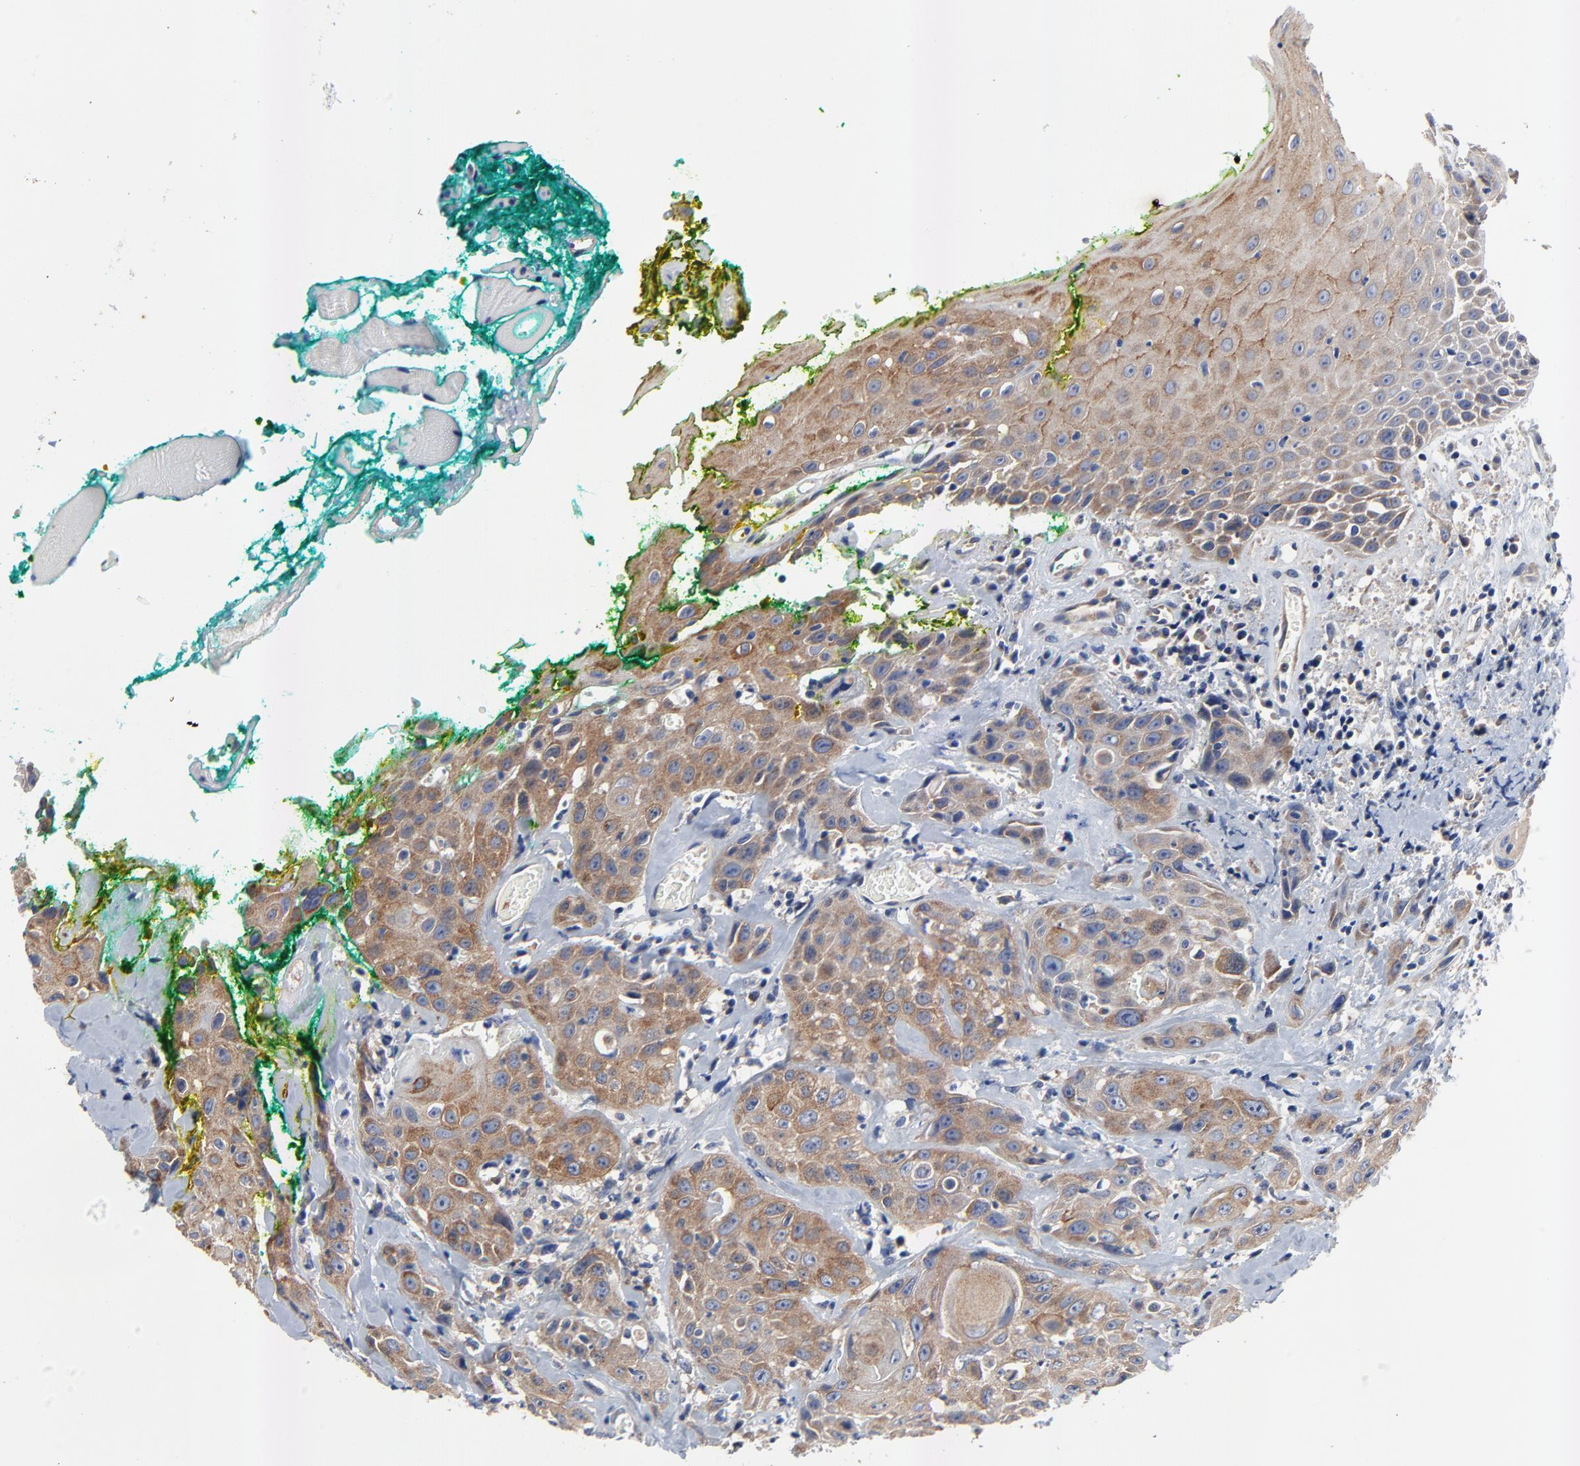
{"staining": {"intensity": "moderate", "quantity": ">75%", "location": "cytoplasmic/membranous"}, "tissue": "head and neck cancer", "cell_type": "Tumor cells", "image_type": "cancer", "snomed": [{"axis": "morphology", "description": "Squamous cell carcinoma, NOS"}, {"axis": "topography", "description": "Oral tissue"}, {"axis": "topography", "description": "Head-Neck"}], "caption": "High-magnification brightfield microscopy of head and neck squamous cell carcinoma stained with DAB (3,3'-diaminobenzidine) (brown) and counterstained with hematoxylin (blue). tumor cells exhibit moderate cytoplasmic/membranous positivity is present in about>75% of cells.", "gene": "VAV2", "patient": {"sex": "female", "age": 82}}